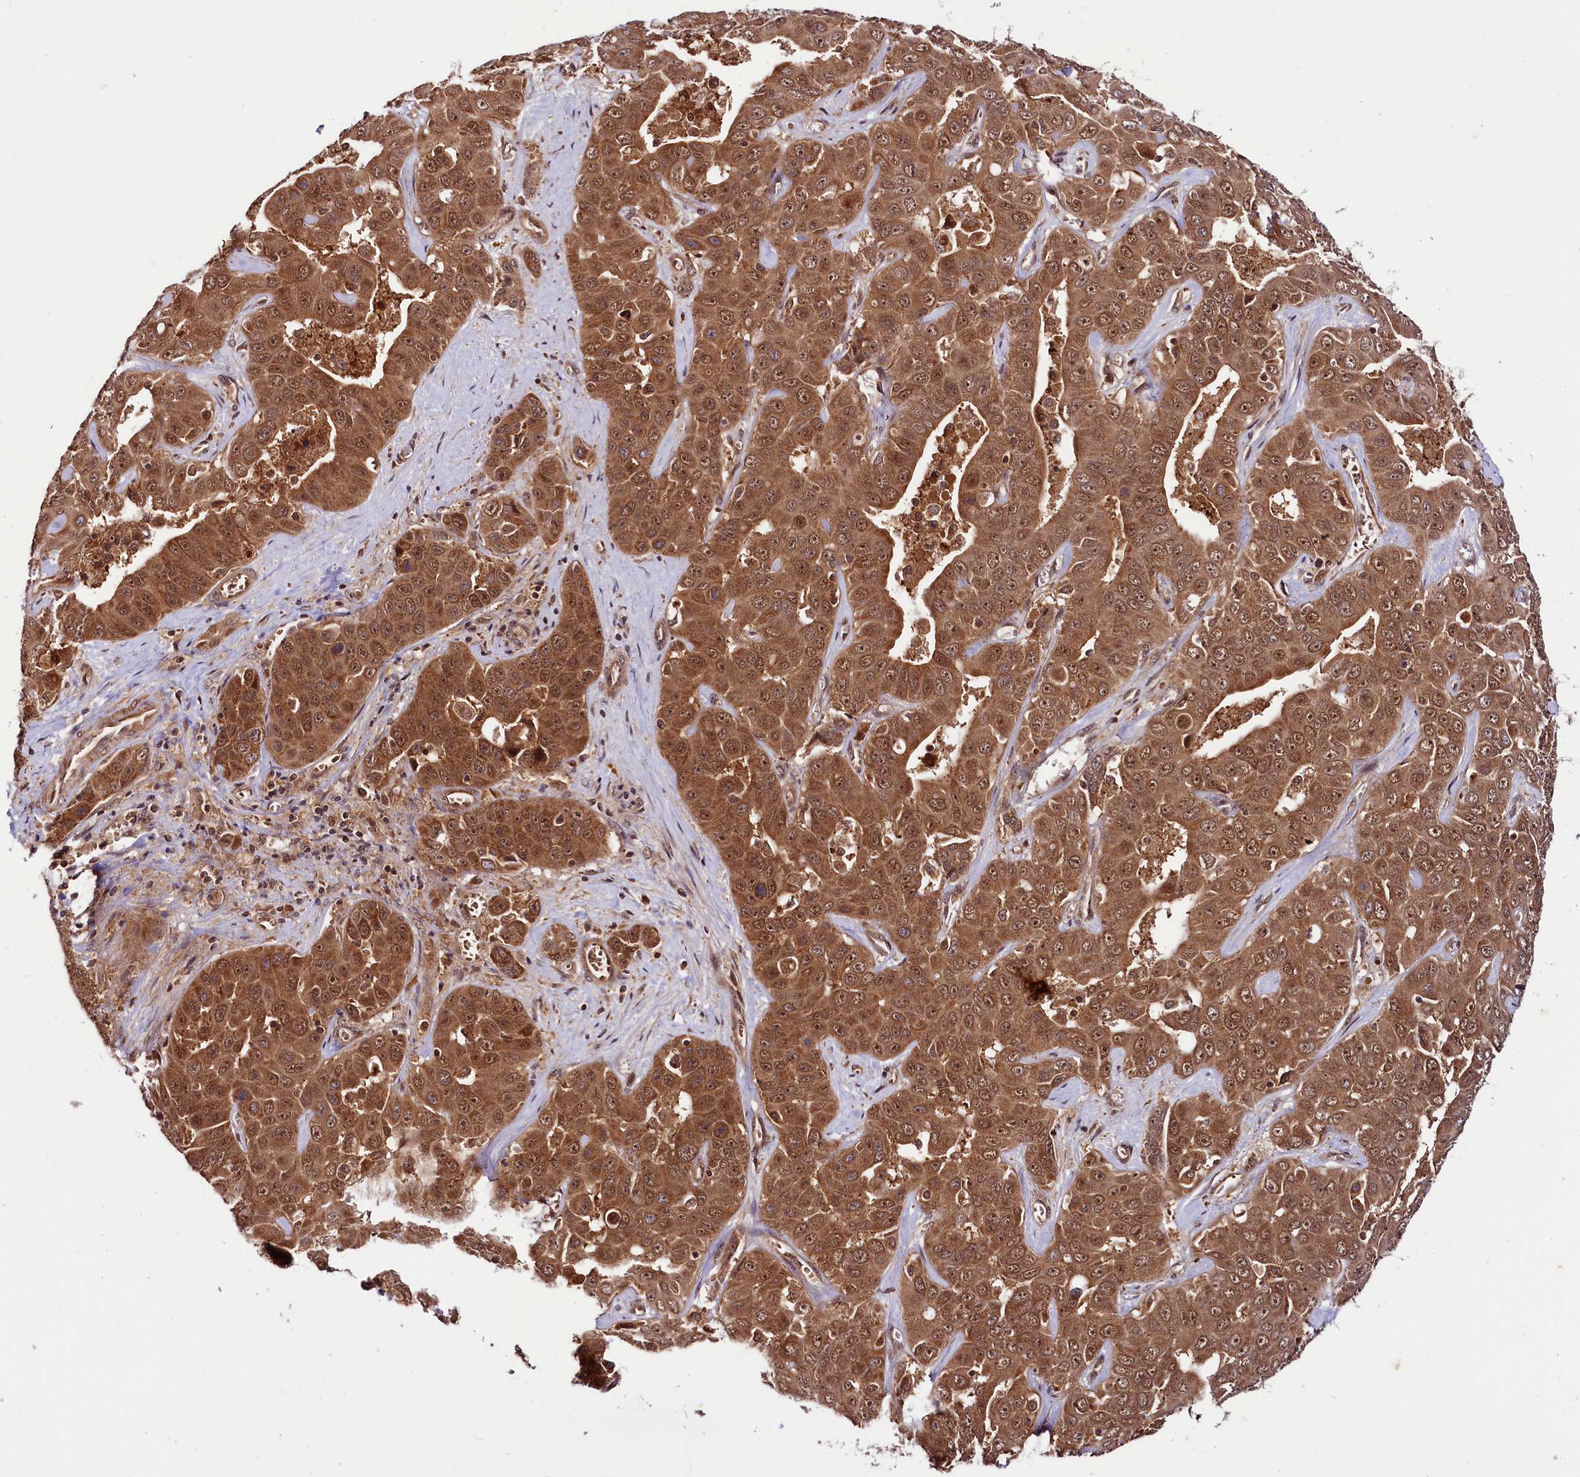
{"staining": {"intensity": "strong", "quantity": ">75%", "location": "cytoplasmic/membranous,nuclear"}, "tissue": "liver cancer", "cell_type": "Tumor cells", "image_type": "cancer", "snomed": [{"axis": "morphology", "description": "Cholangiocarcinoma"}, {"axis": "topography", "description": "Liver"}], "caption": "This histopathology image demonstrates liver cholangiocarcinoma stained with immunohistochemistry (IHC) to label a protein in brown. The cytoplasmic/membranous and nuclear of tumor cells show strong positivity for the protein. Nuclei are counter-stained blue.", "gene": "UBE3A", "patient": {"sex": "female", "age": 52}}